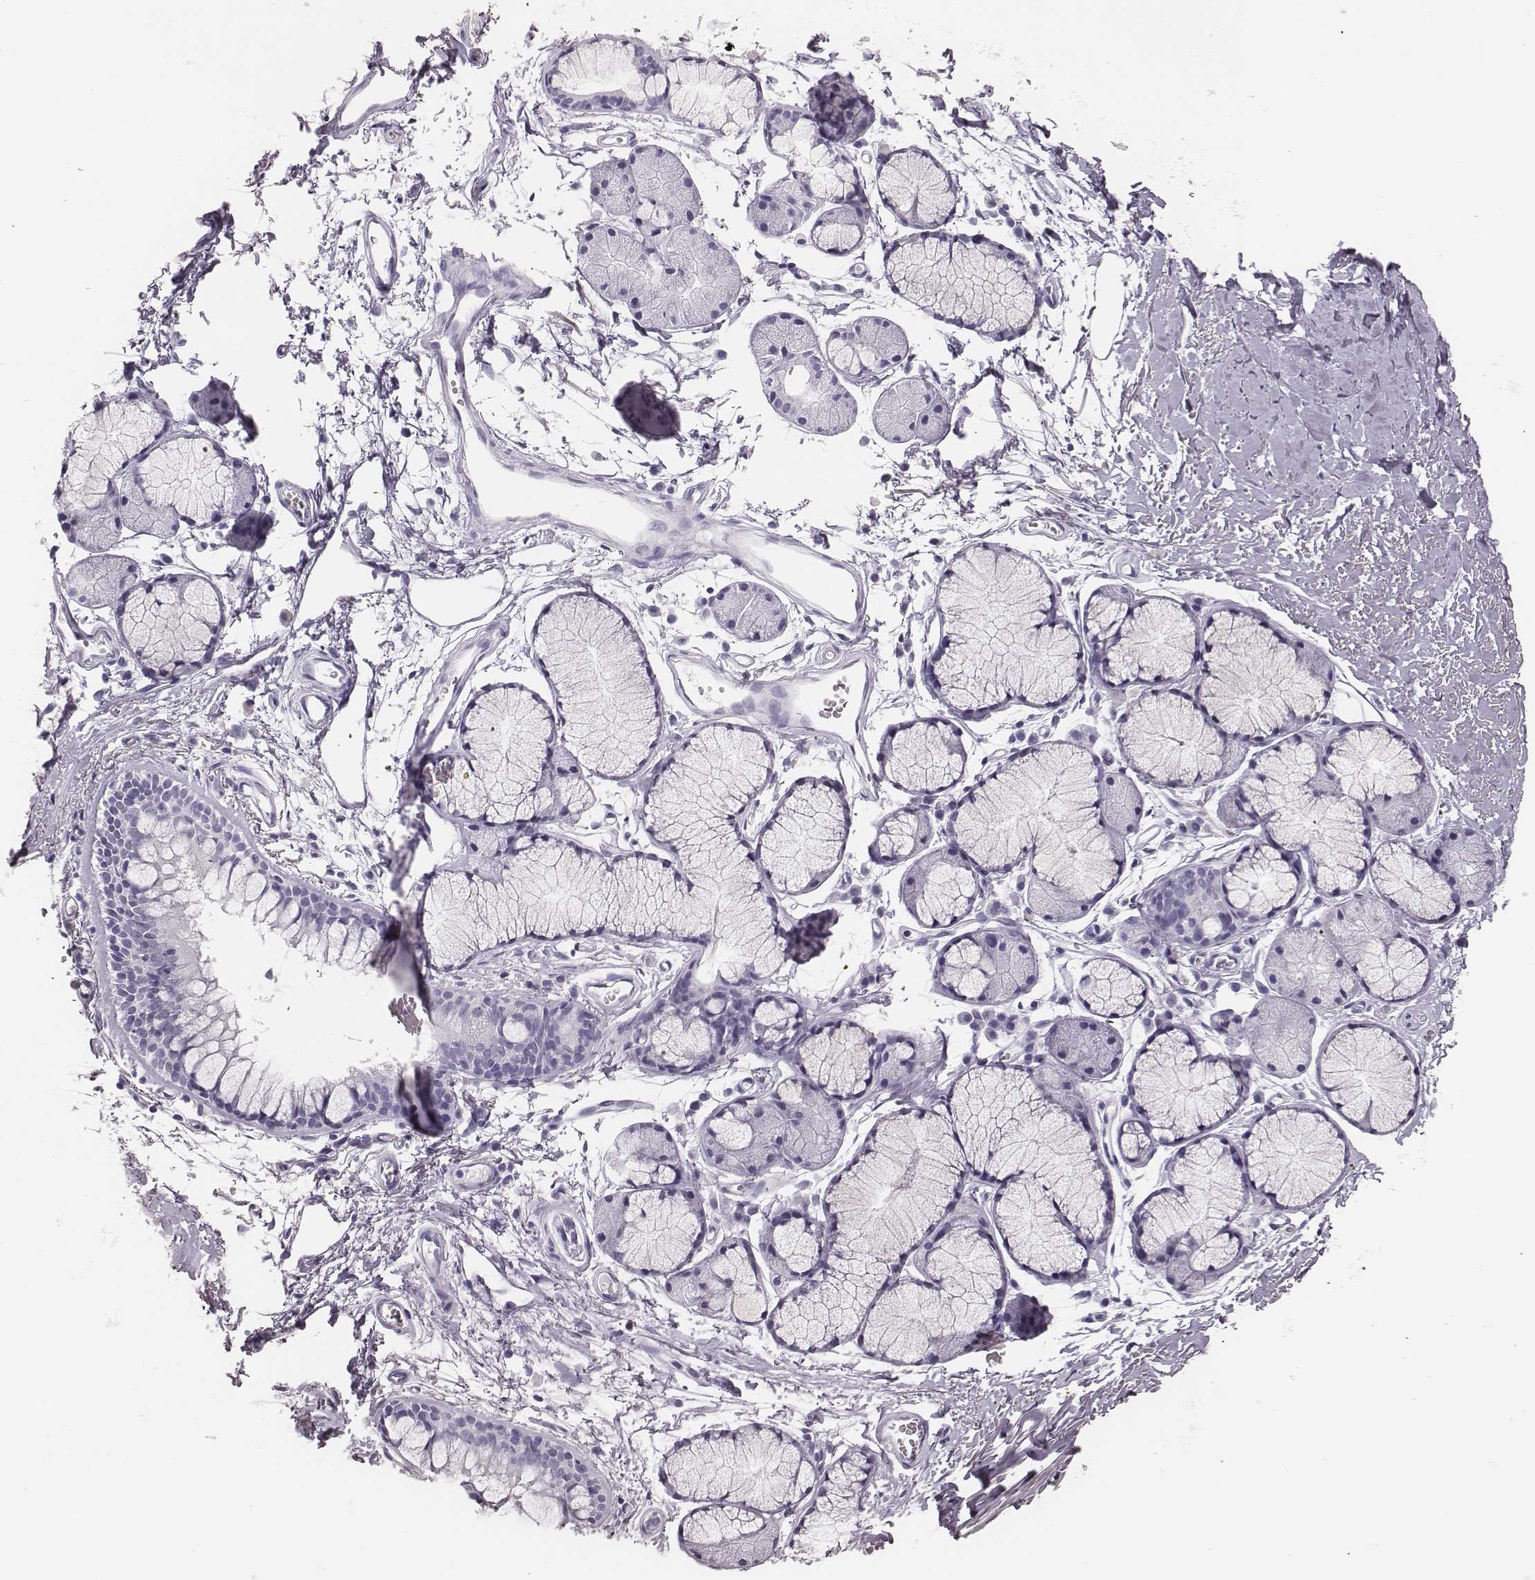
{"staining": {"intensity": "negative", "quantity": "none", "location": "none"}, "tissue": "soft tissue", "cell_type": "Chondrocytes", "image_type": "normal", "snomed": [{"axis": "morphology", "description": "Normal tissue, NOS"}, {"axis": "topography", "description": "Cartilage tissue"}, {"axis": "topography", "description": "Bronchus"}], "caption": "Chondrocytes show no significant protein staining in benign soft tissue. The staining was performed using DAB (3,3'-diaminobenzidine) to visualize the protein expression in brown, while the nuclei were stained in blue with hematoxylin (Magnification: 20x).", "gene": "H1", "patient": {"sex": "female", "age": 79}}